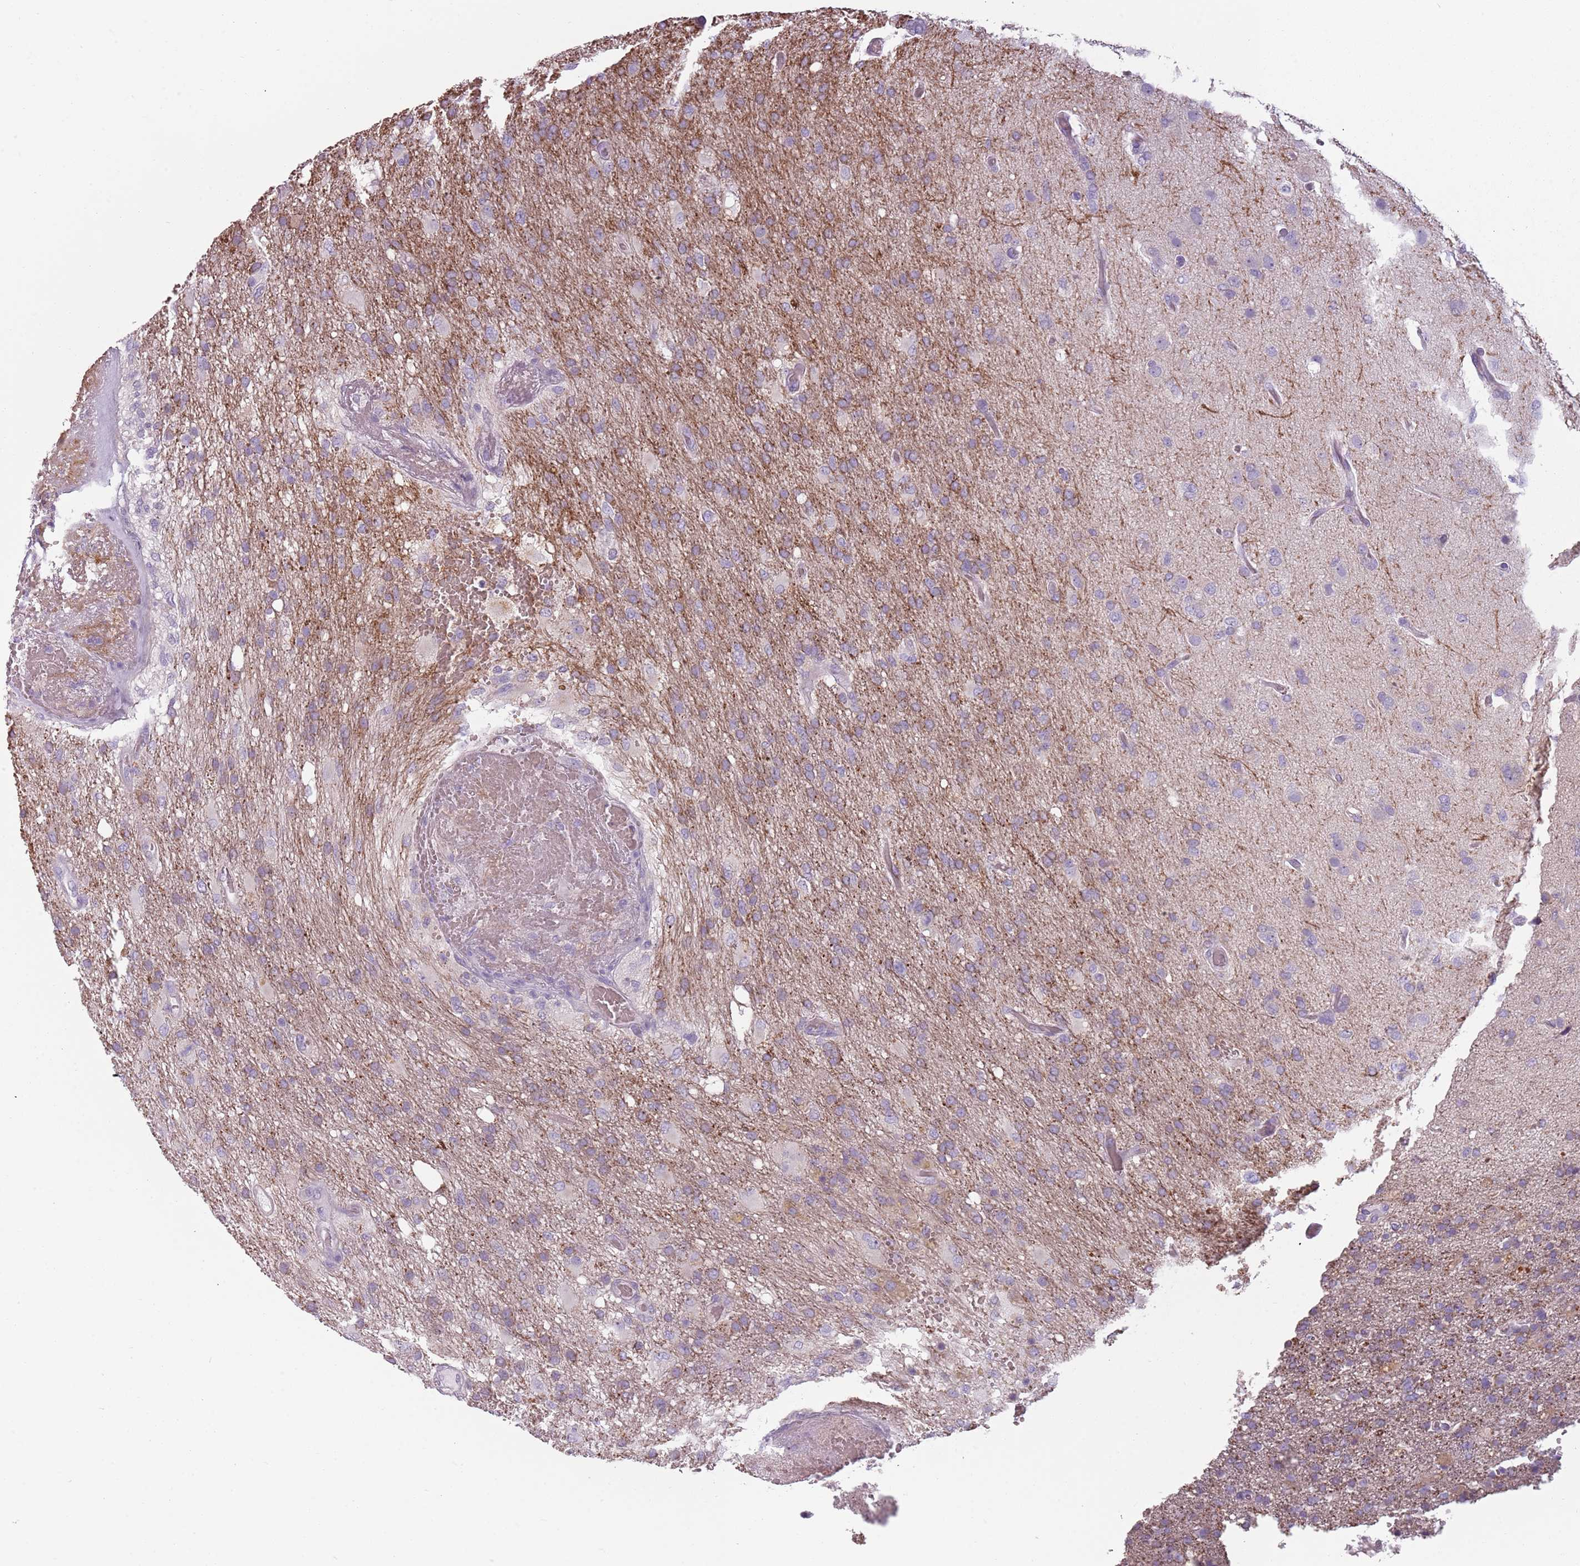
{"staining": {"intensity": "negative", "quantity": "none", "location": "none"}, "tissue": "glioma", "cell_type": "Tumor cells", "image_type": "cancer", "snomed": [{"axis": "morphology", "description": "Glioma, malignant, High grade"}, {"axis": "topography", "description": "Brain"}], "caption": "This histopathology image is of glioma stained with immunohistochemistry (IHC) to label a protein in brown with the nuclei are counter-stained blue. There is no staining in tumor cells.", "gene": "MEGF8", "patient": {"sex": "female", "age": 74}}